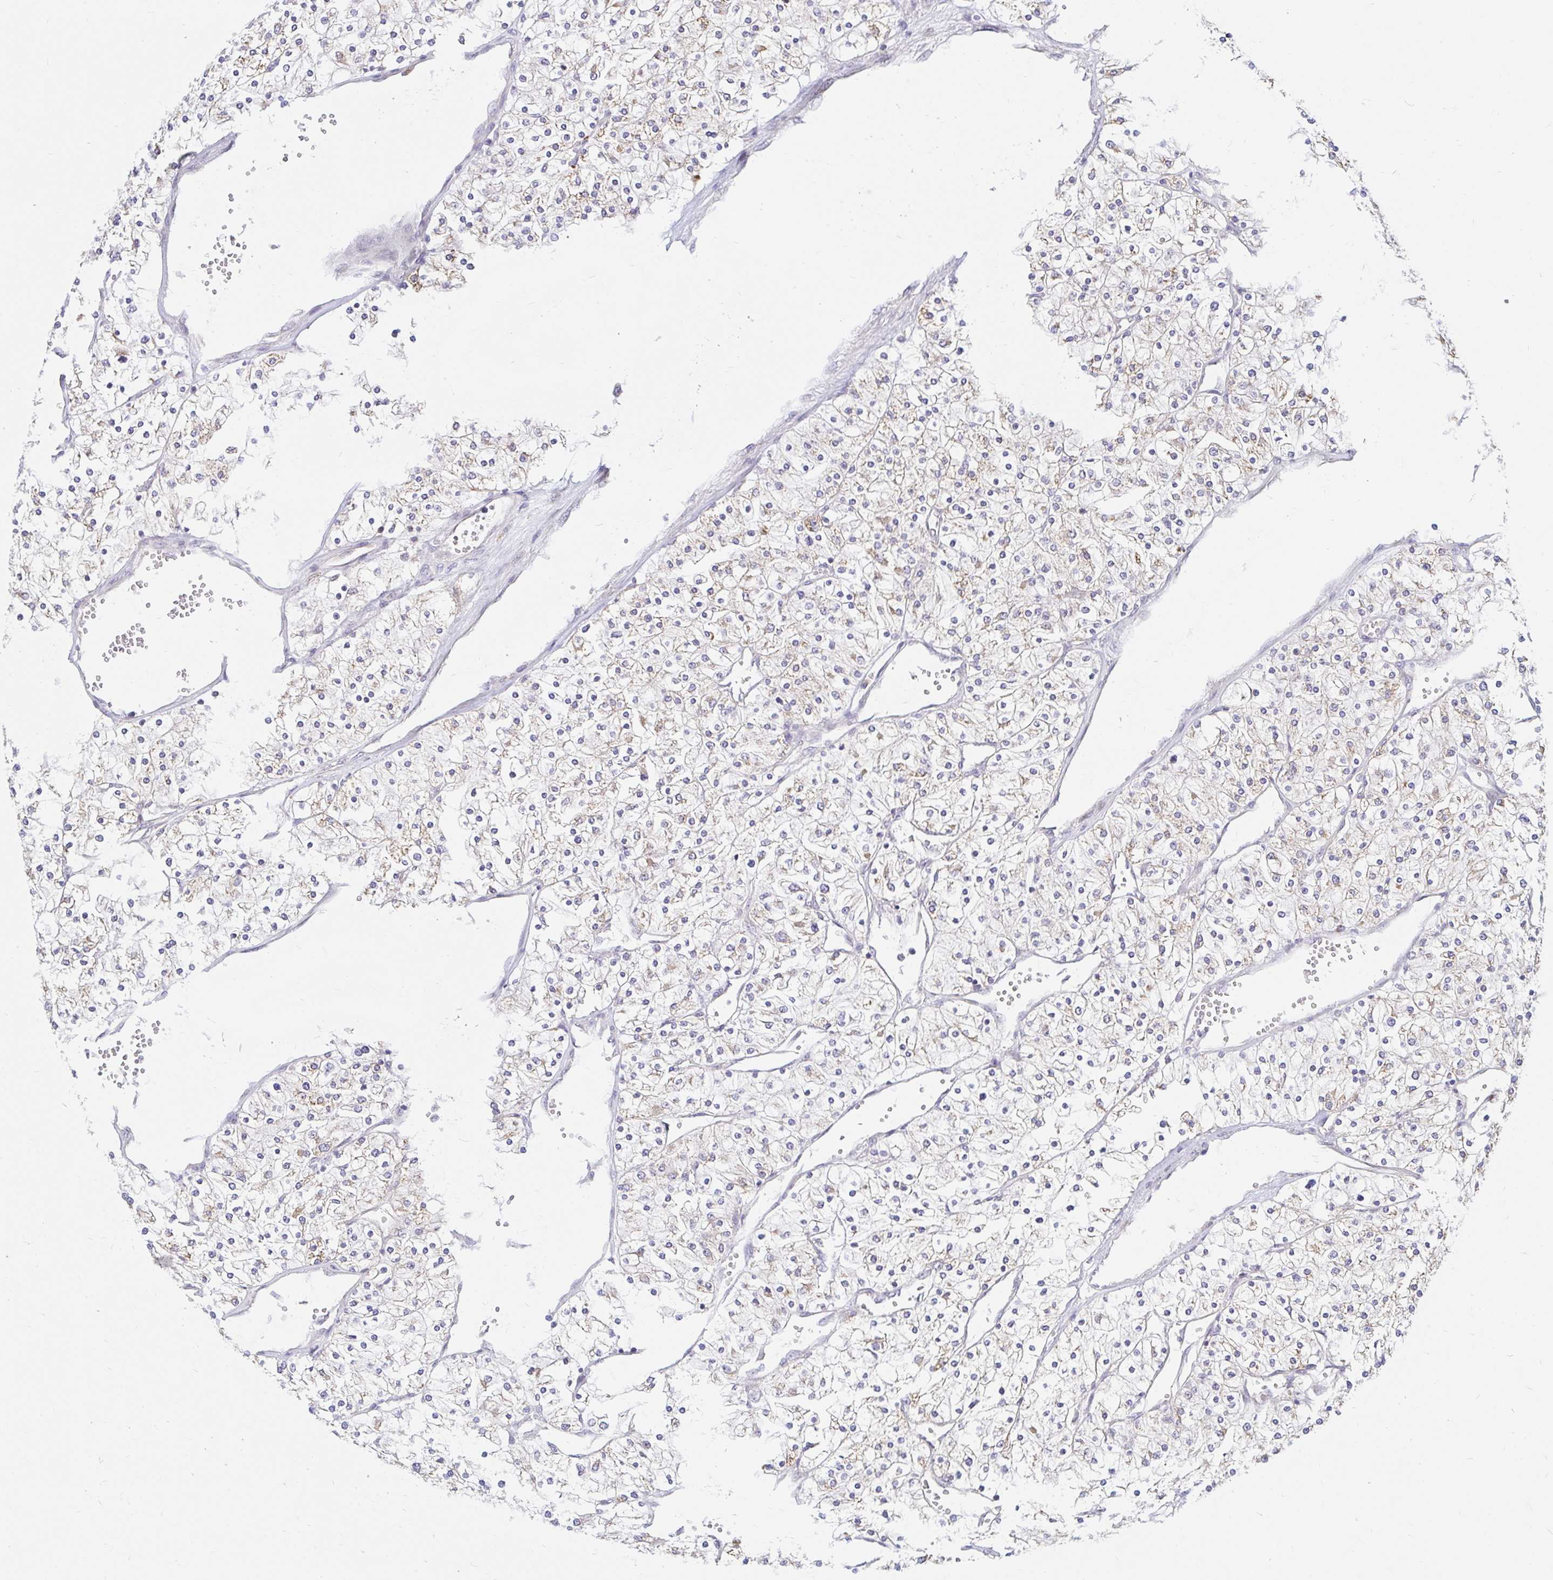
{"staining": {"intensity": "weak", "quantity": "<25%", "location": "cytoplasmic/membranous"}, "tissue": "renal cancer", "cell_type": "Tumor cells", "image_type": "cancer", "snomed": [{"axis": "morphology", "description": "Adenocarcinoma, NOS"}, {"axis": "topography", "description": "Kidney"}], "caption": "An image of renal adenocarcinoma stained for a protein exhibits no brown staining in tumor cells.", "gene": "TIMM50", "patient": {"sex": "male", "age": 80}}